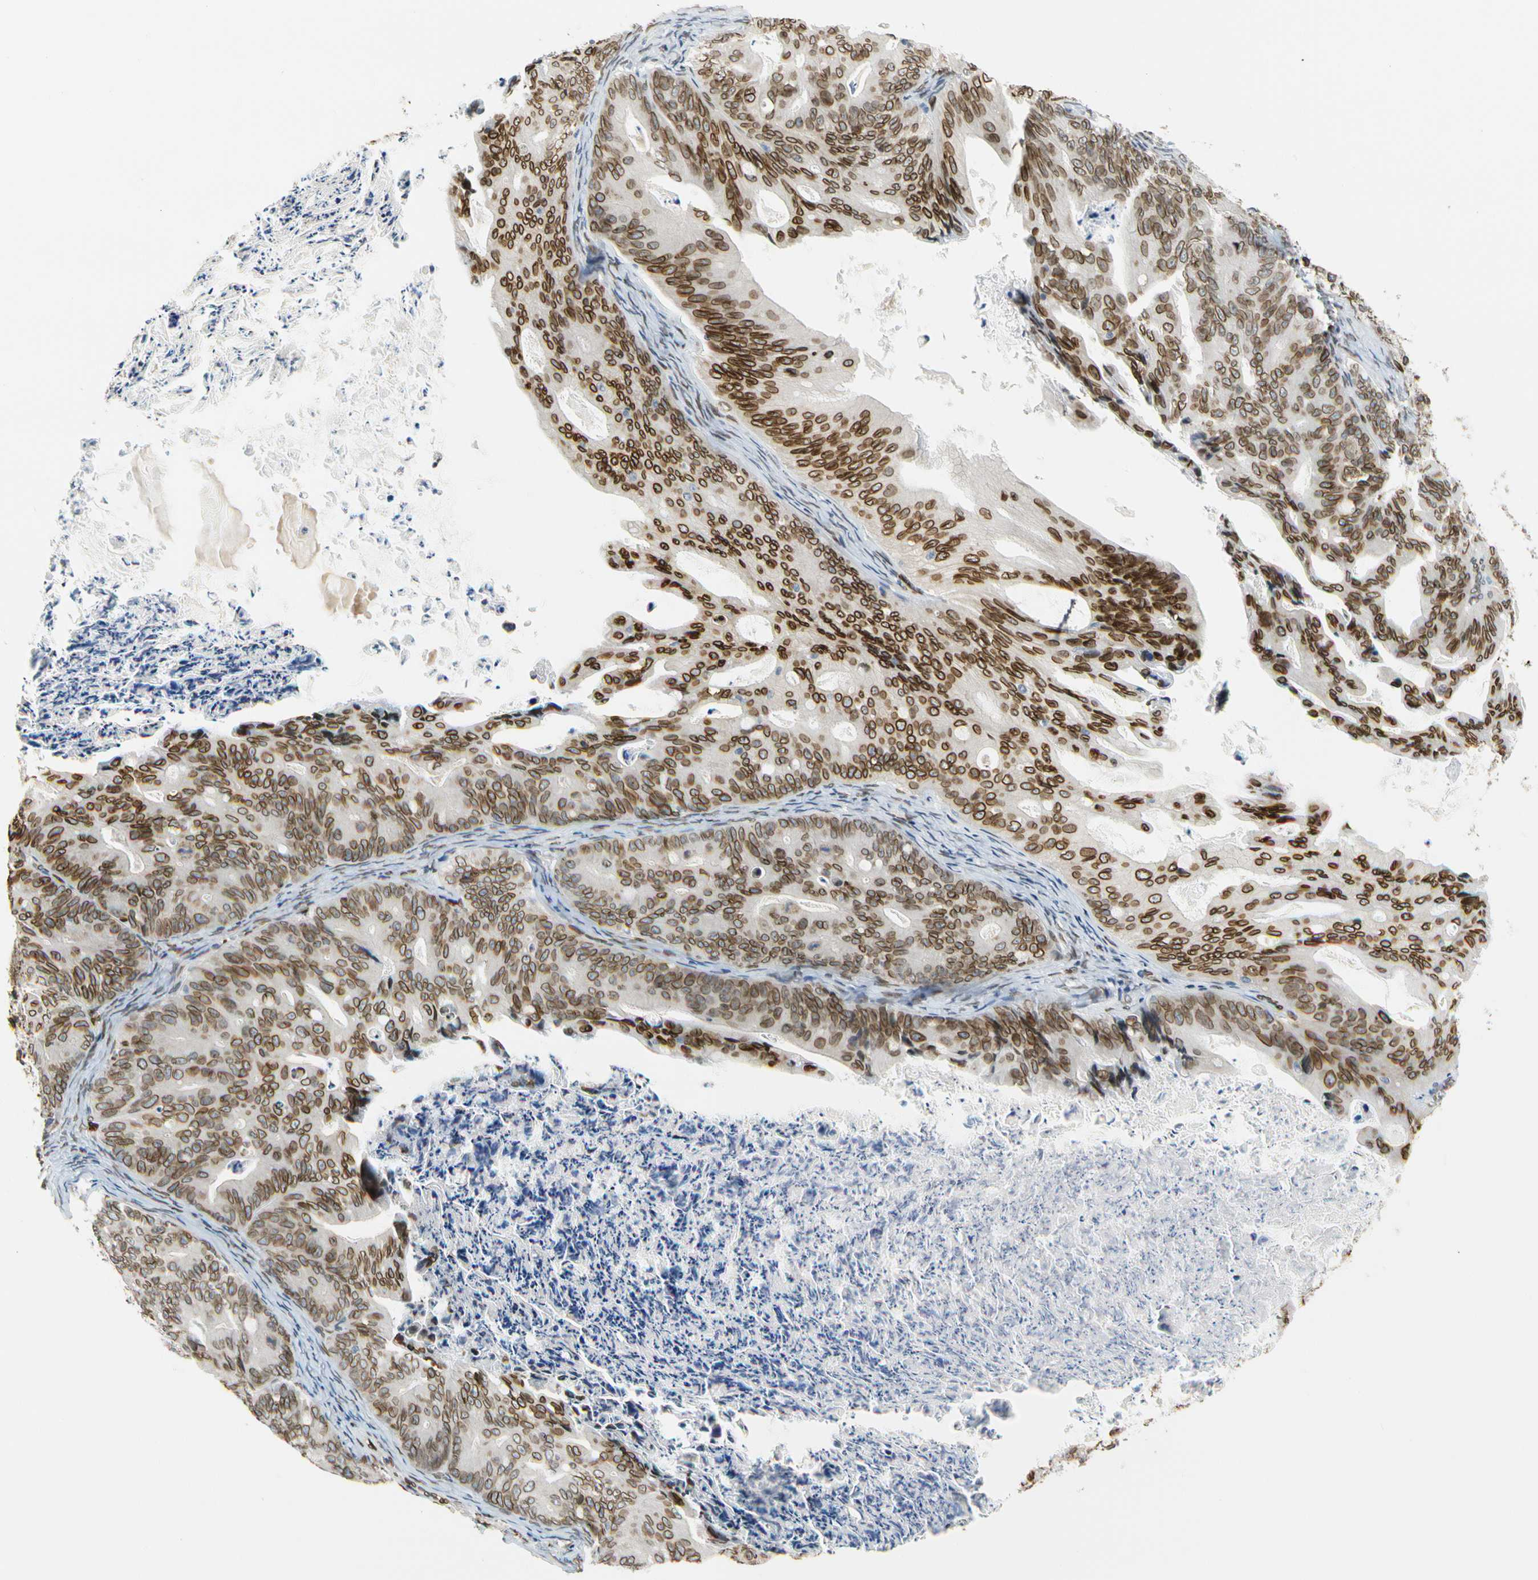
{"staining": {"intensity": "strong", "quantity": ">75%", "location": "cytoplasmic/membranous,nuclear"}, "tissue": "ovarian cancer", "cell_type": "Tumor cells", "image_type": "cancer", "snomed": [{"axis": "morphology", "description": "Cystadenocarcinoma, mucinous, NOS"}, {"axis": "topography", "description": "Ovary"}], "caption": "Human ovarian mucinous cystadenocarcinoma stained for a protein (brown) demonstrates strong cytoplasmic/membranous and nuclear positive staining in approximately >75% of tumor cells.", "gene": "SUN1", "patient": {"sex": "female", "age": 37}}